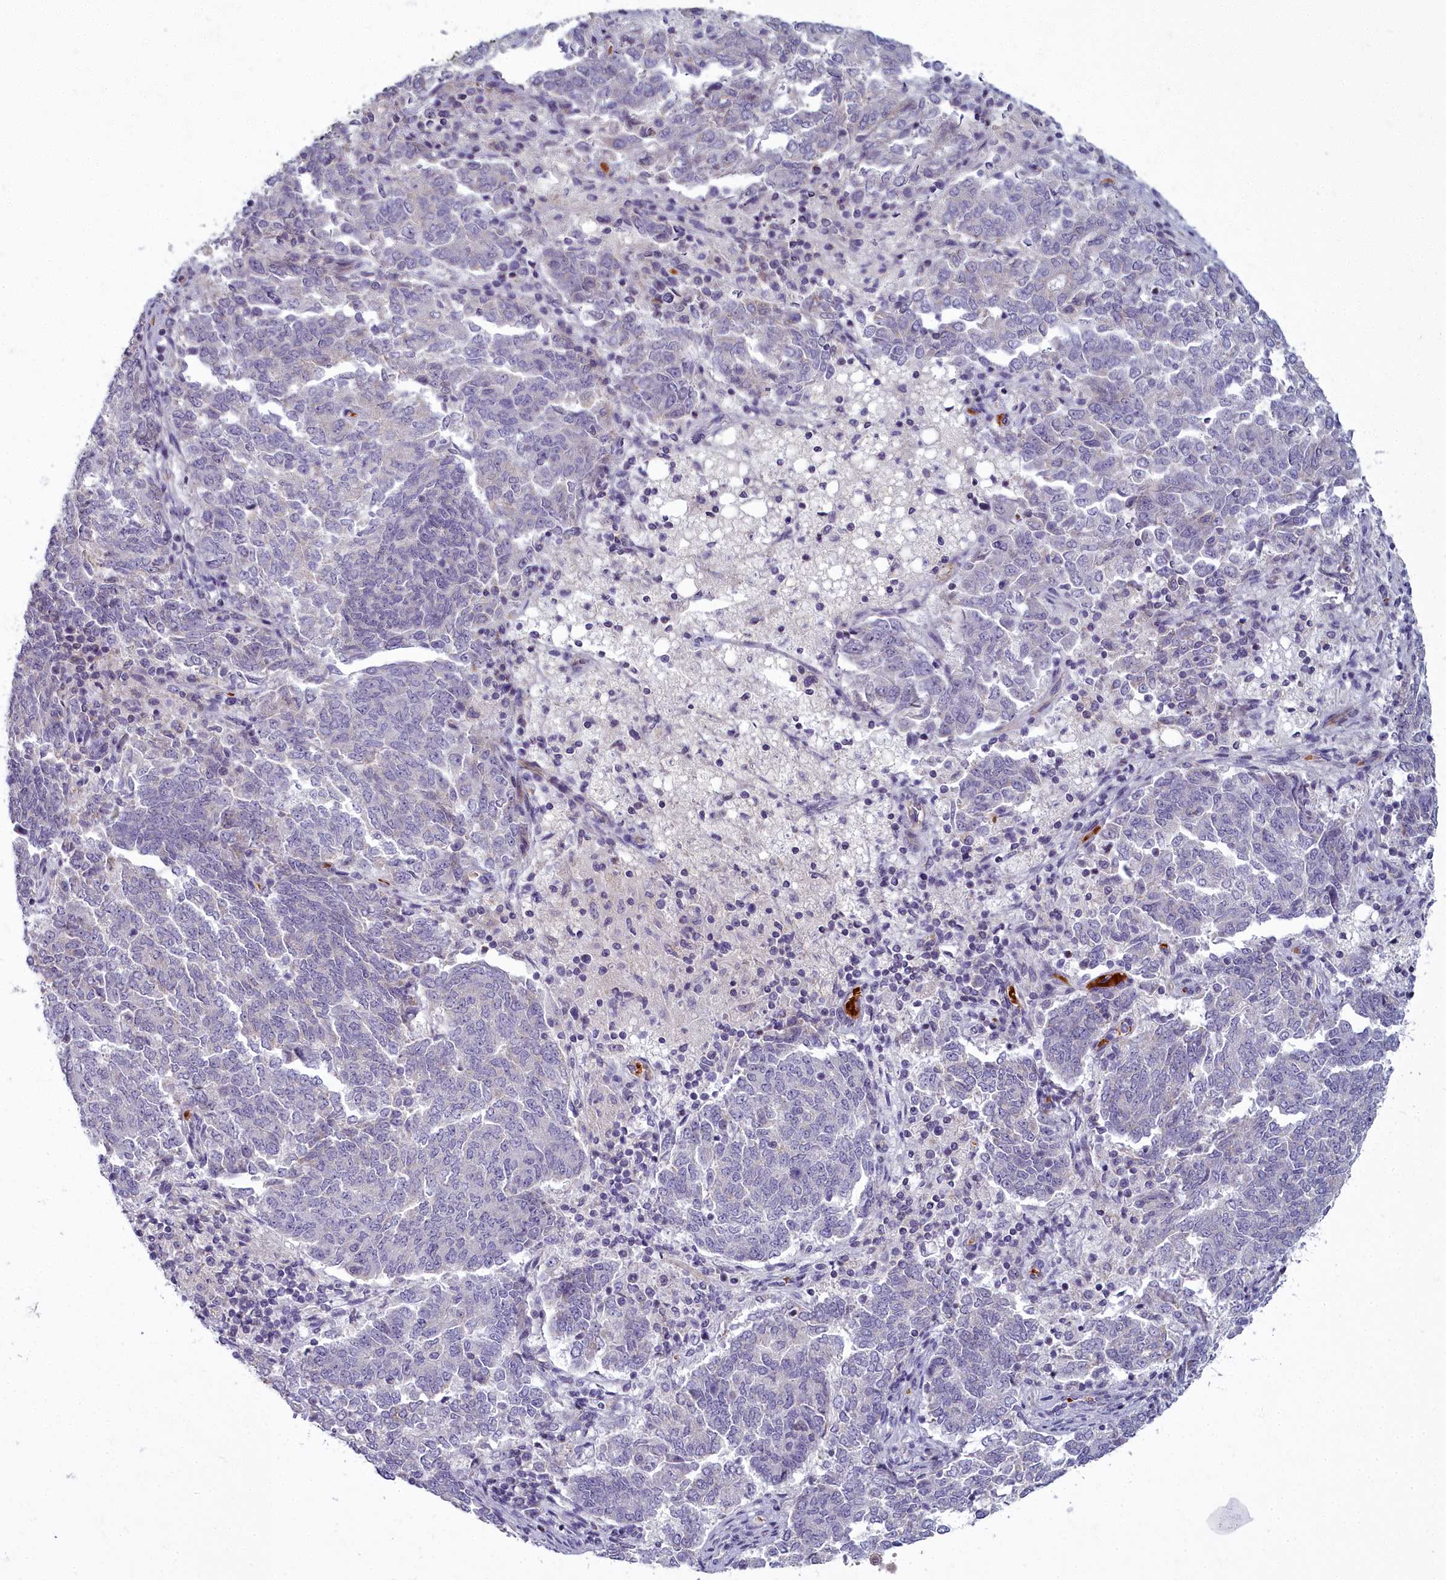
{"staining": {"intensity": "negative", "quantity": "none", "location": "none"}, "tissue": "endometrial cancer", "cell_type": "Tumor cells", "image_type": "cancer", "snomed": [{"axis": "morphology", "description": "Adenocarcinoma, NOS"}, {"axis": "topography", "description": "Endometrium"}], "caption": "This micrograph is of endometrial cancer (adenocarcinoma) stained with immunohistochemistry to label a protein in brown with the nuclei are counter-stained blue. There is no positivity in tumor cells. (DAB (3,3'-diaminobenzidine) immunohistochemistry with hematoxylin counter stain).", "gene": "ARL15", "patient": {"sex": "female", "age": 80}}